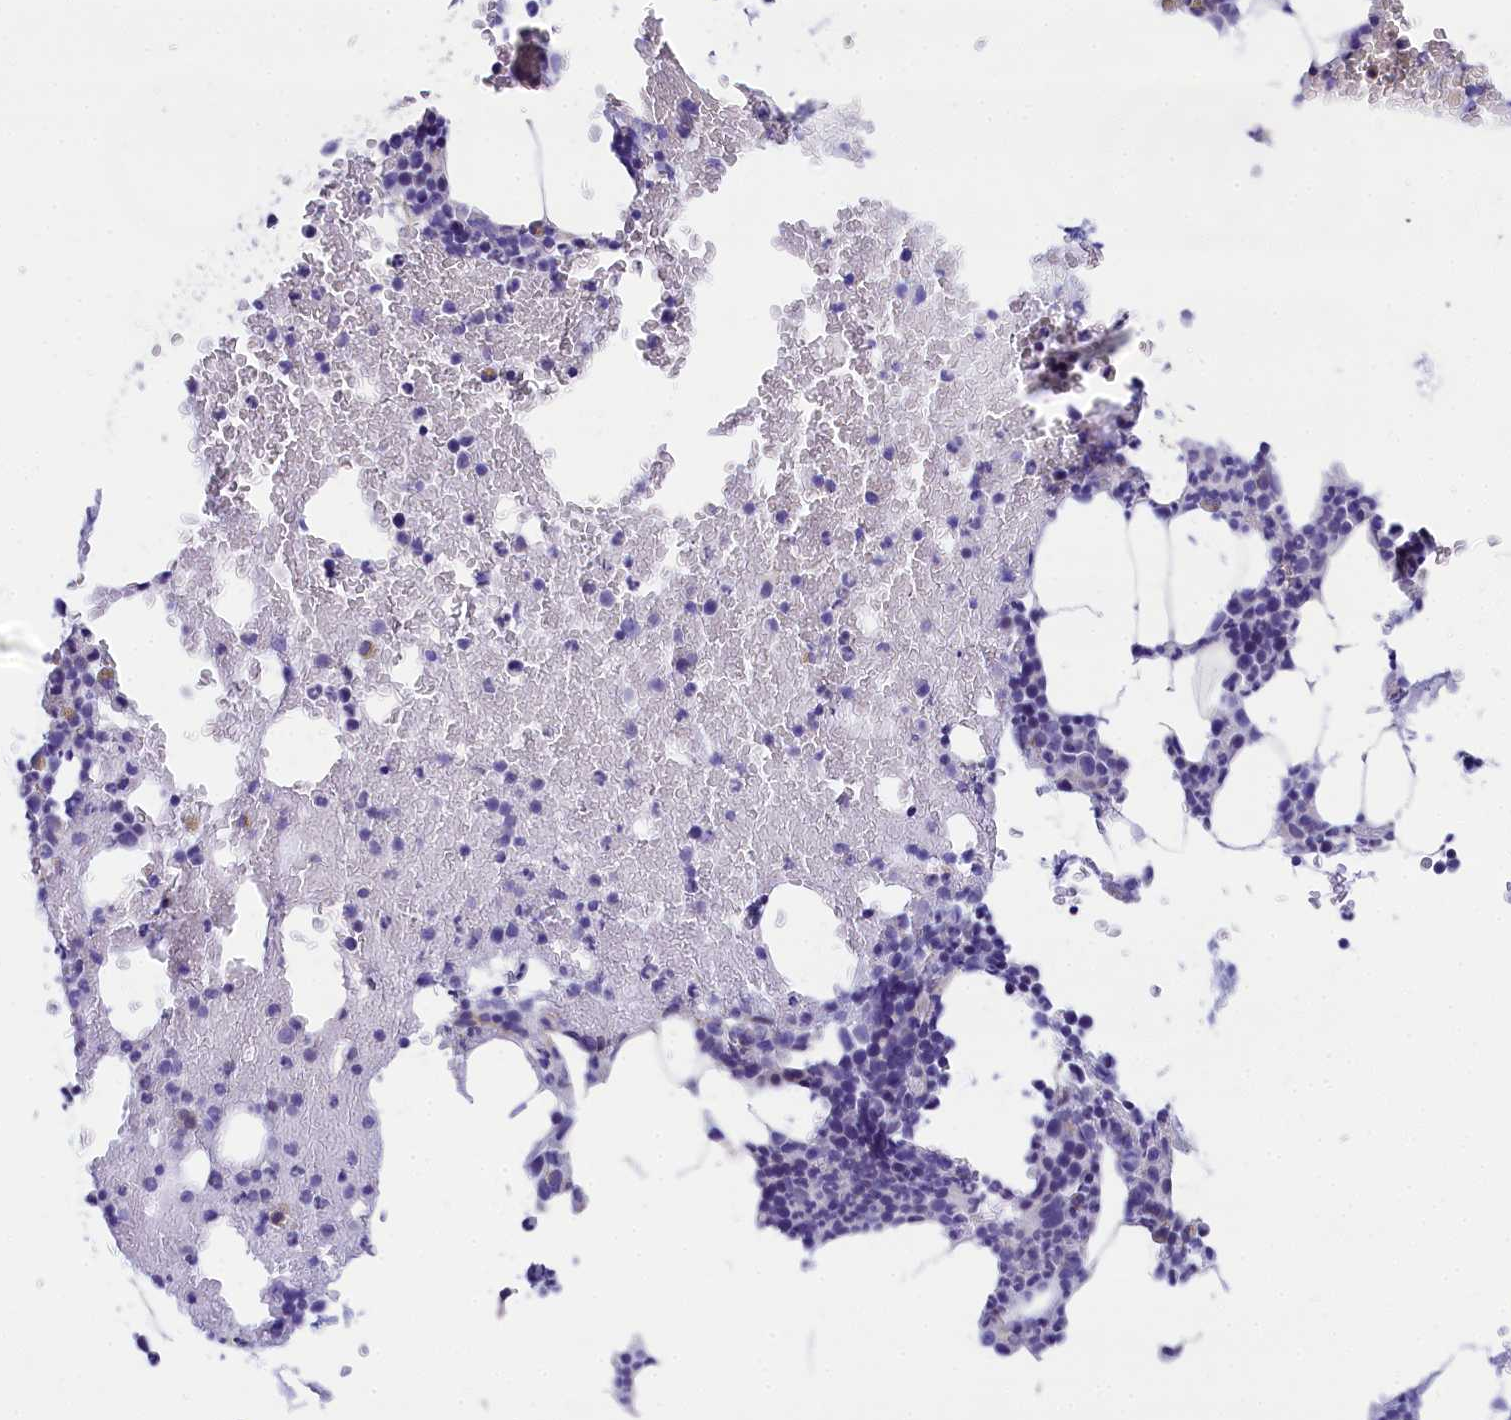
{"staining": {"intensity": "negative", "quantity": "none", "location": "none"}, "tissue": "bone marrow", "cell_type": "Hematopoietic cells", "image_type": "normal", "snomed": [{"axis": "morphology", "description": "Normal tissue, NOS"}, {"axis": "topography", "description": "Bone marrow"}], "caption": "Immunohistochemistry of benign human bone marrow demonstrates no staining in hematopoietic cells. (DAB immunohistochemistry, high magnification).", "gene": "TACSTD2", "patient": {"sex": "male", "age": 41}}